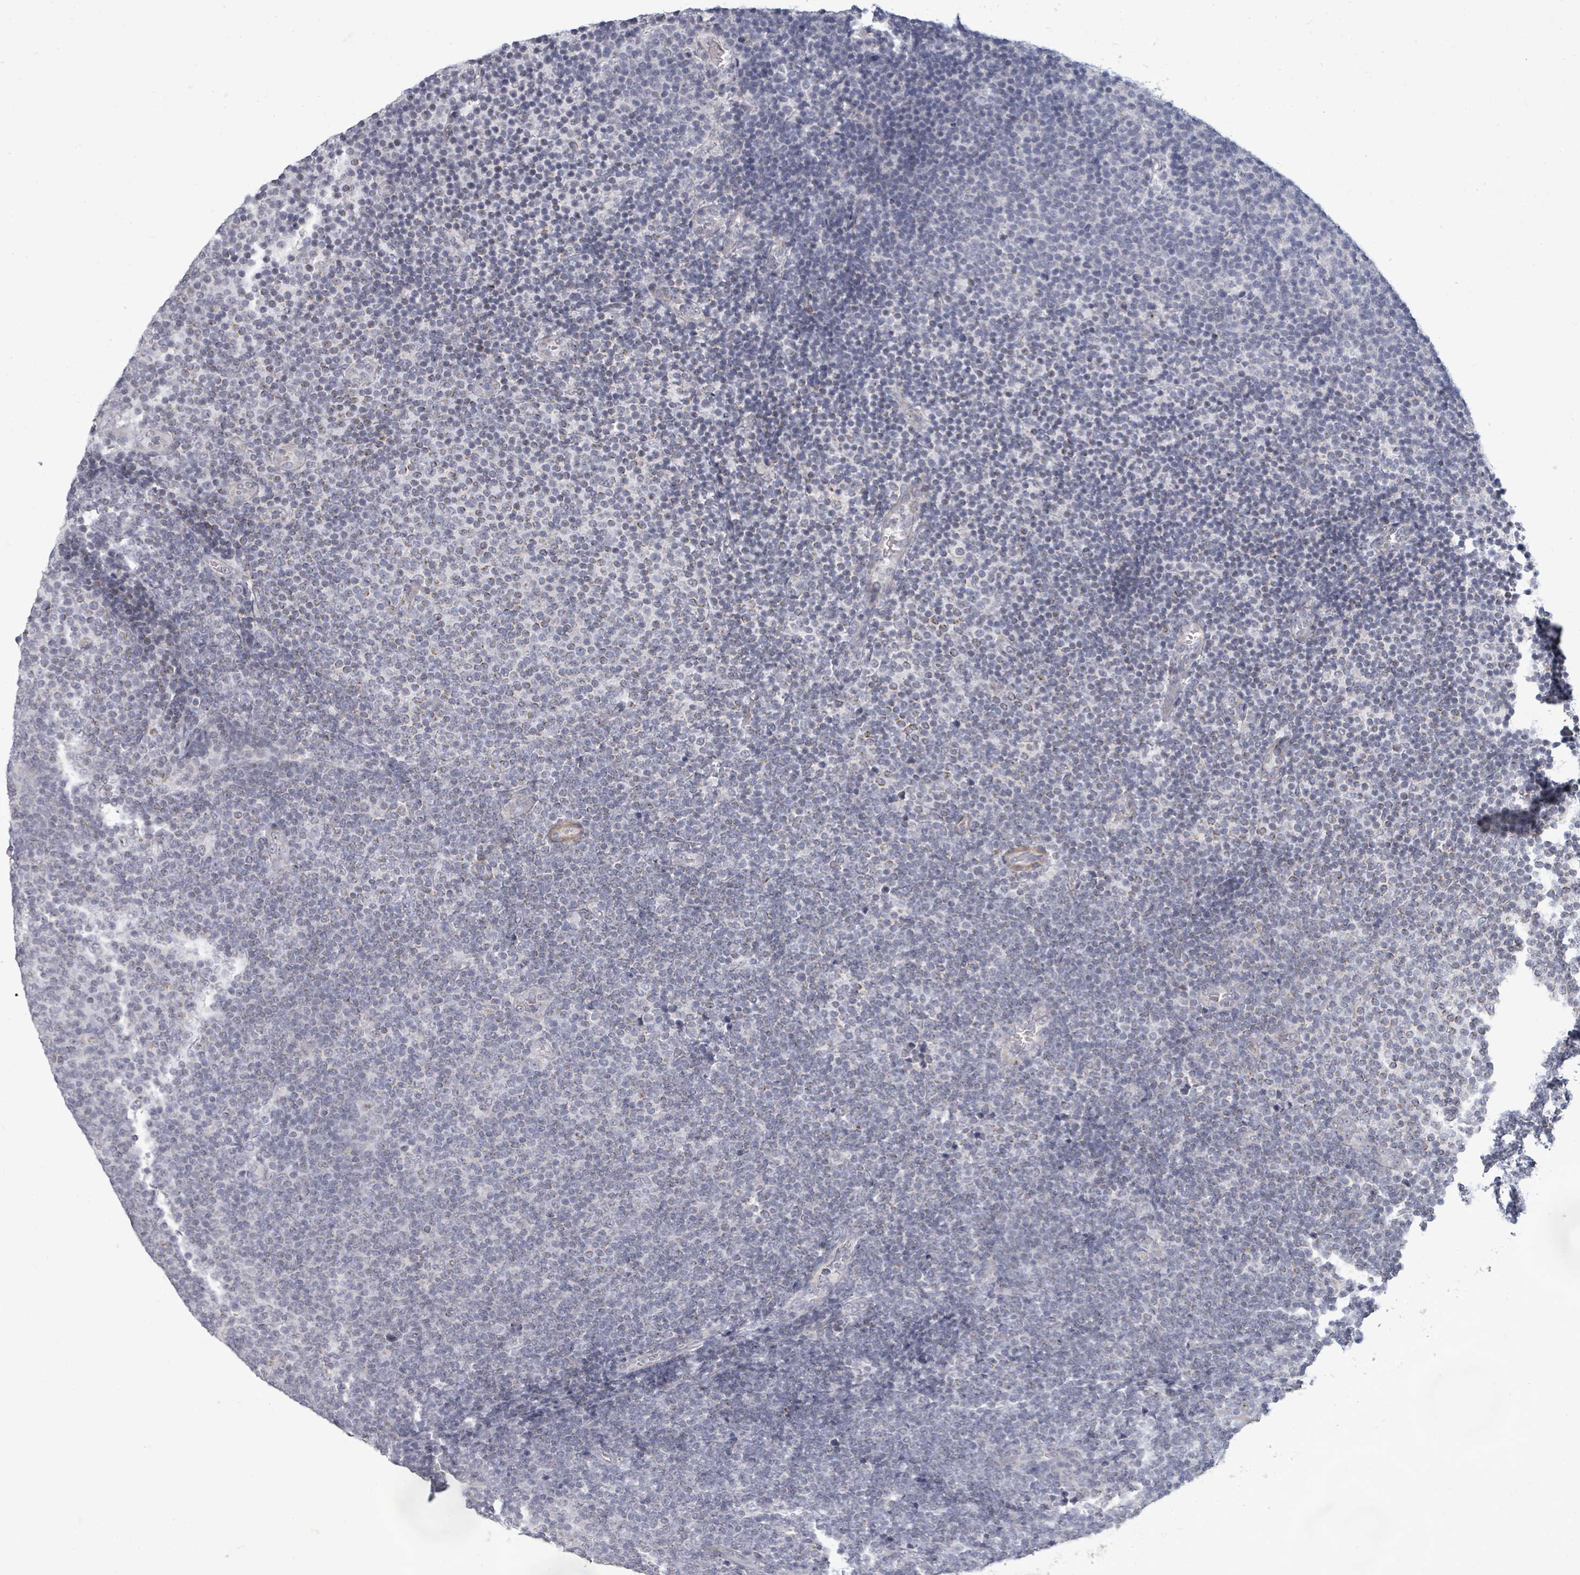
{"staining": {"intensity": "negative", "quantity": "none", "location": "none"}, "tissue": "lymphoma", "cell_type": "Tumor cells", "image_type": "cancer", "snomed": [{"axis": "morphology", "description": "Malignant lymphoma, non-Hodgkin's type, Low grade"}, {"axis": "topography", "description": "Lymph node"}], "caption": "Immunohistochemistry of human low-grade malignant lymphoma, non-Hodgkin's type exhibits no expression in tumor cells. (Immunohistochemistry (ihc), brightfield microscopy, high magnification).", "gene": "PTPN20", "patient": {"sex": "male", "age": 66}}